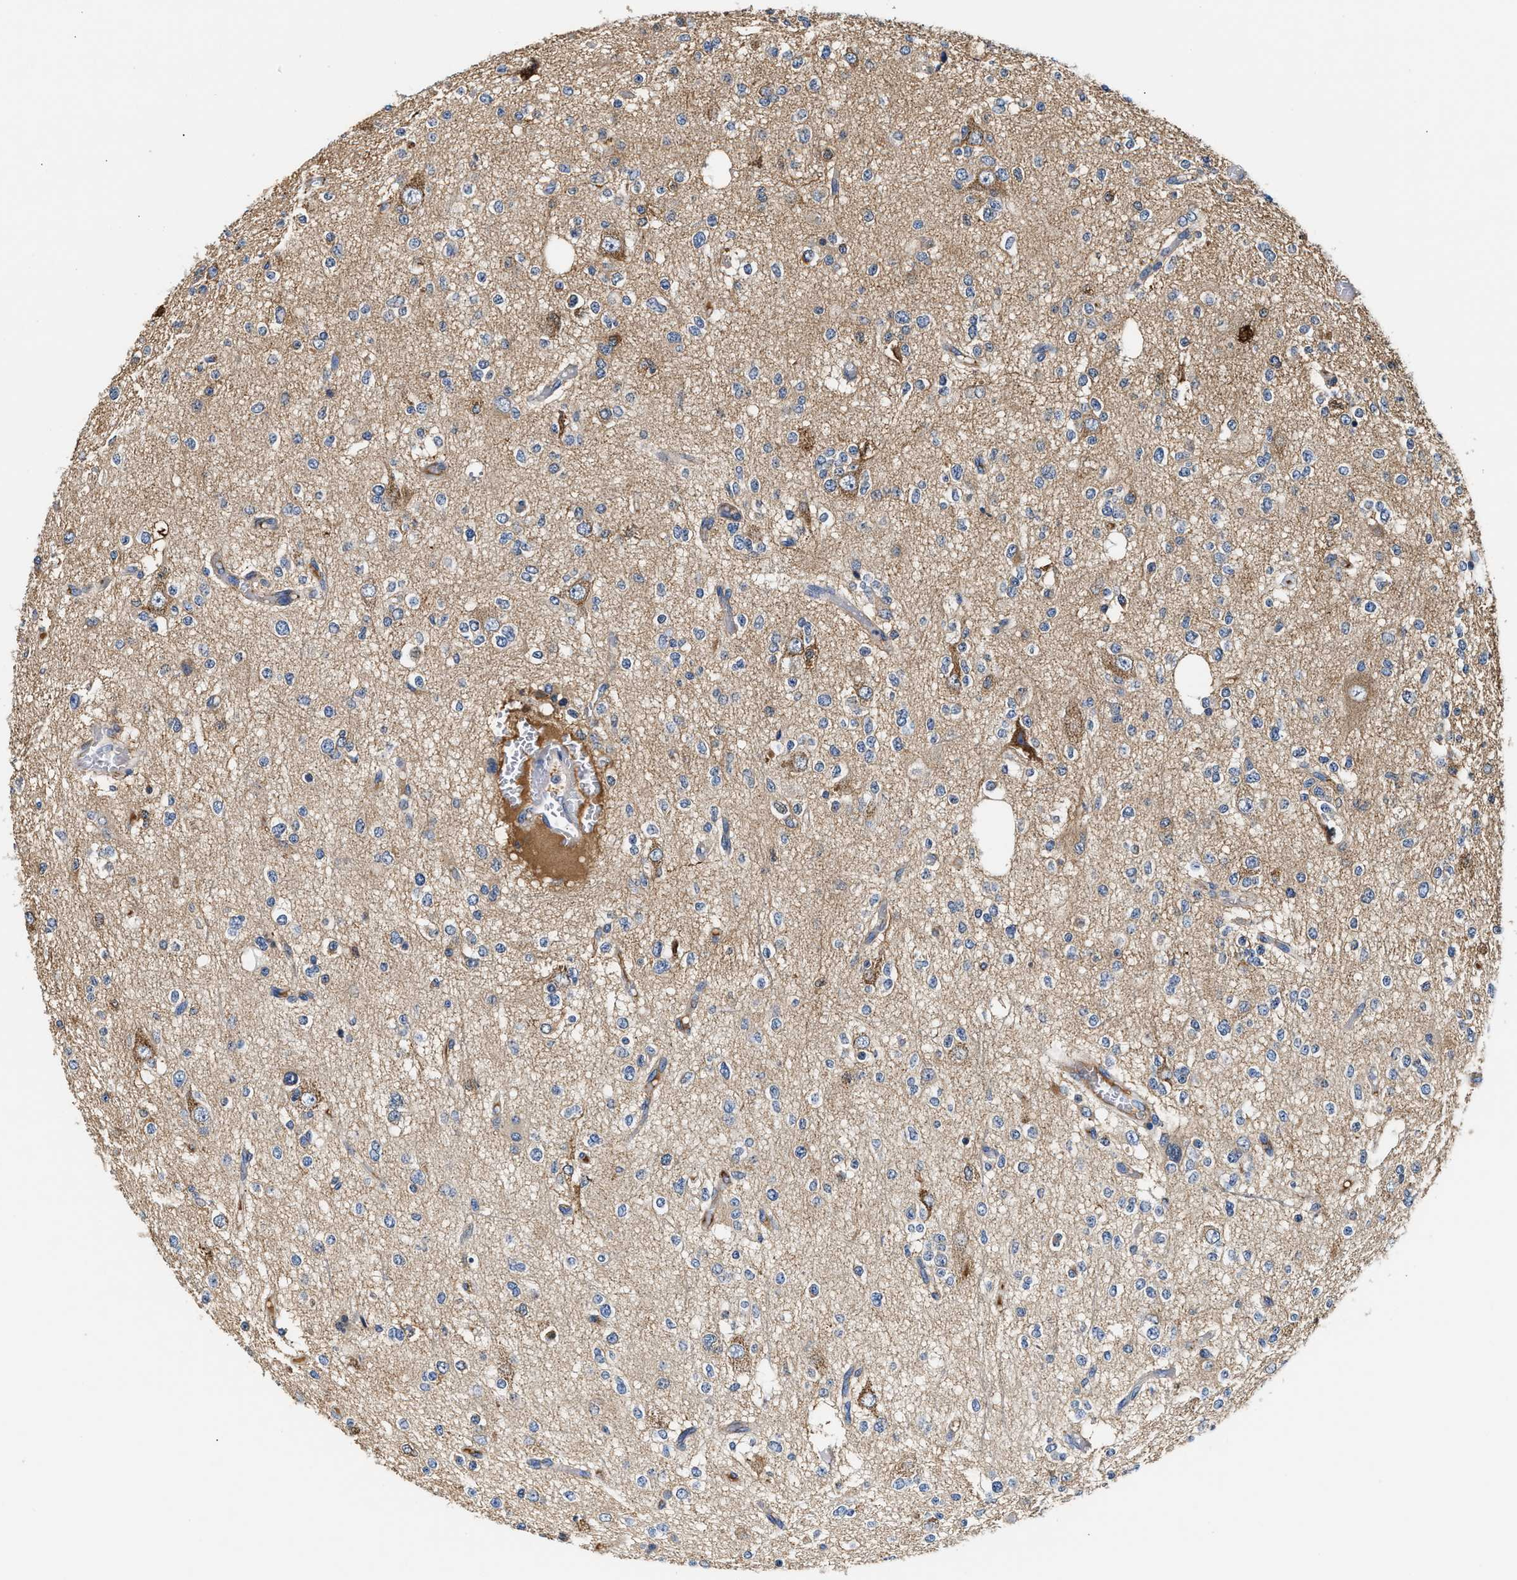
{"staining": {"intensity": "negative", "quantity": "none", "location": "none"}, "tissue": "glioma", "cell_type": "Tumor cells", "image_type": "cancer", "snomed": [{"axis": "morphology", "description": "Glioma, malignant, Low grade"}, {"axis": "topography", "description": "Brain"}], "caption": "Low-grade glioma (malignant) was stained to show a protein in brown. There is no significant positivity in tumor cells.", "gene": "TUT7", "patient": {"sex": "male", "age": 38}}